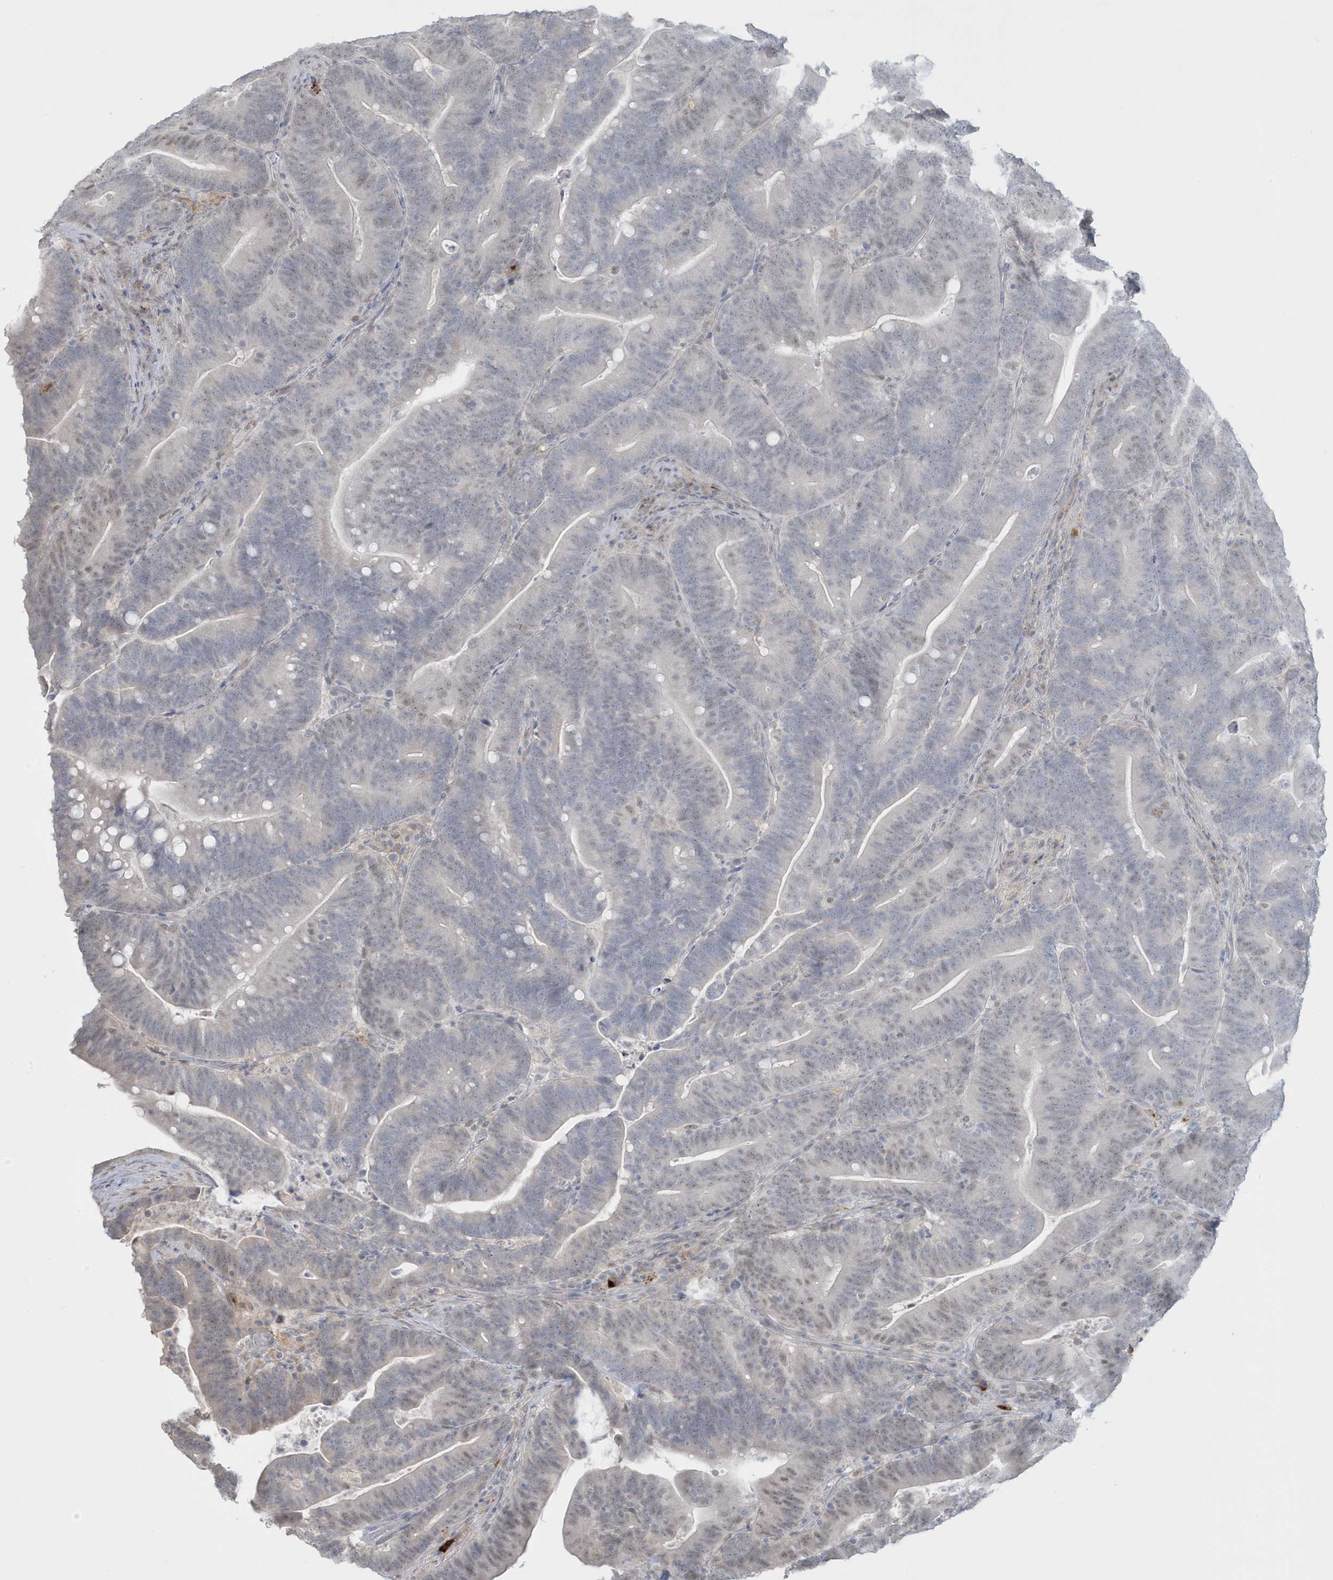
{"staining": {"intensity": "weak", "quantity": "<25%", "location": "nuclear"}, "tissue": "colorectal cancer", "cell_type": "Tumor cells", "image_type": "cancer", "snomed": [{"axis": "morphology", "description": "Adenocarcinoma, NOS"}, {"axis": "topography", "description": "Colon"}], "caption": "Colorectal cancer was stained to show a protein in brown. There is no significant expression in tumor cells.", "gene": "HERC6", "patient": {"sex": "female", "age": 66}}